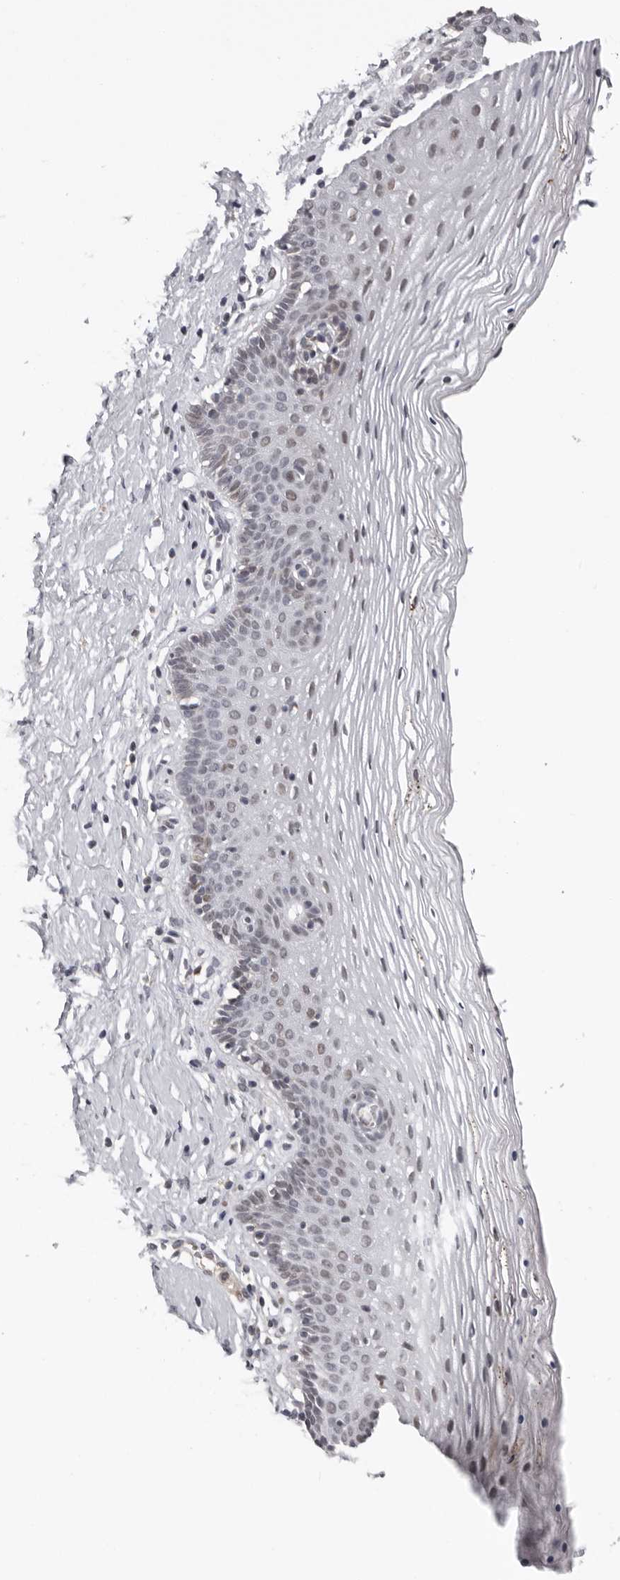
{"staining": {"intensity": "moderate", "quantity": "<25%", "location": "nuclear"}, "tissue": "vagina", "cell_type": "Squamous epithelial cells", "image_type": "normal", "snomed": [{"axis": "morphology", "description": "Normal tissue, NOS"}, {"axis": "topography", "description": "Vagina"}], "caption": "Moderate nuclear protein expression is present in about <25% of squamous epithelial cells in vagina.", "gene": "KIF2B", "patient": {"sex": "female", "age": 32}}